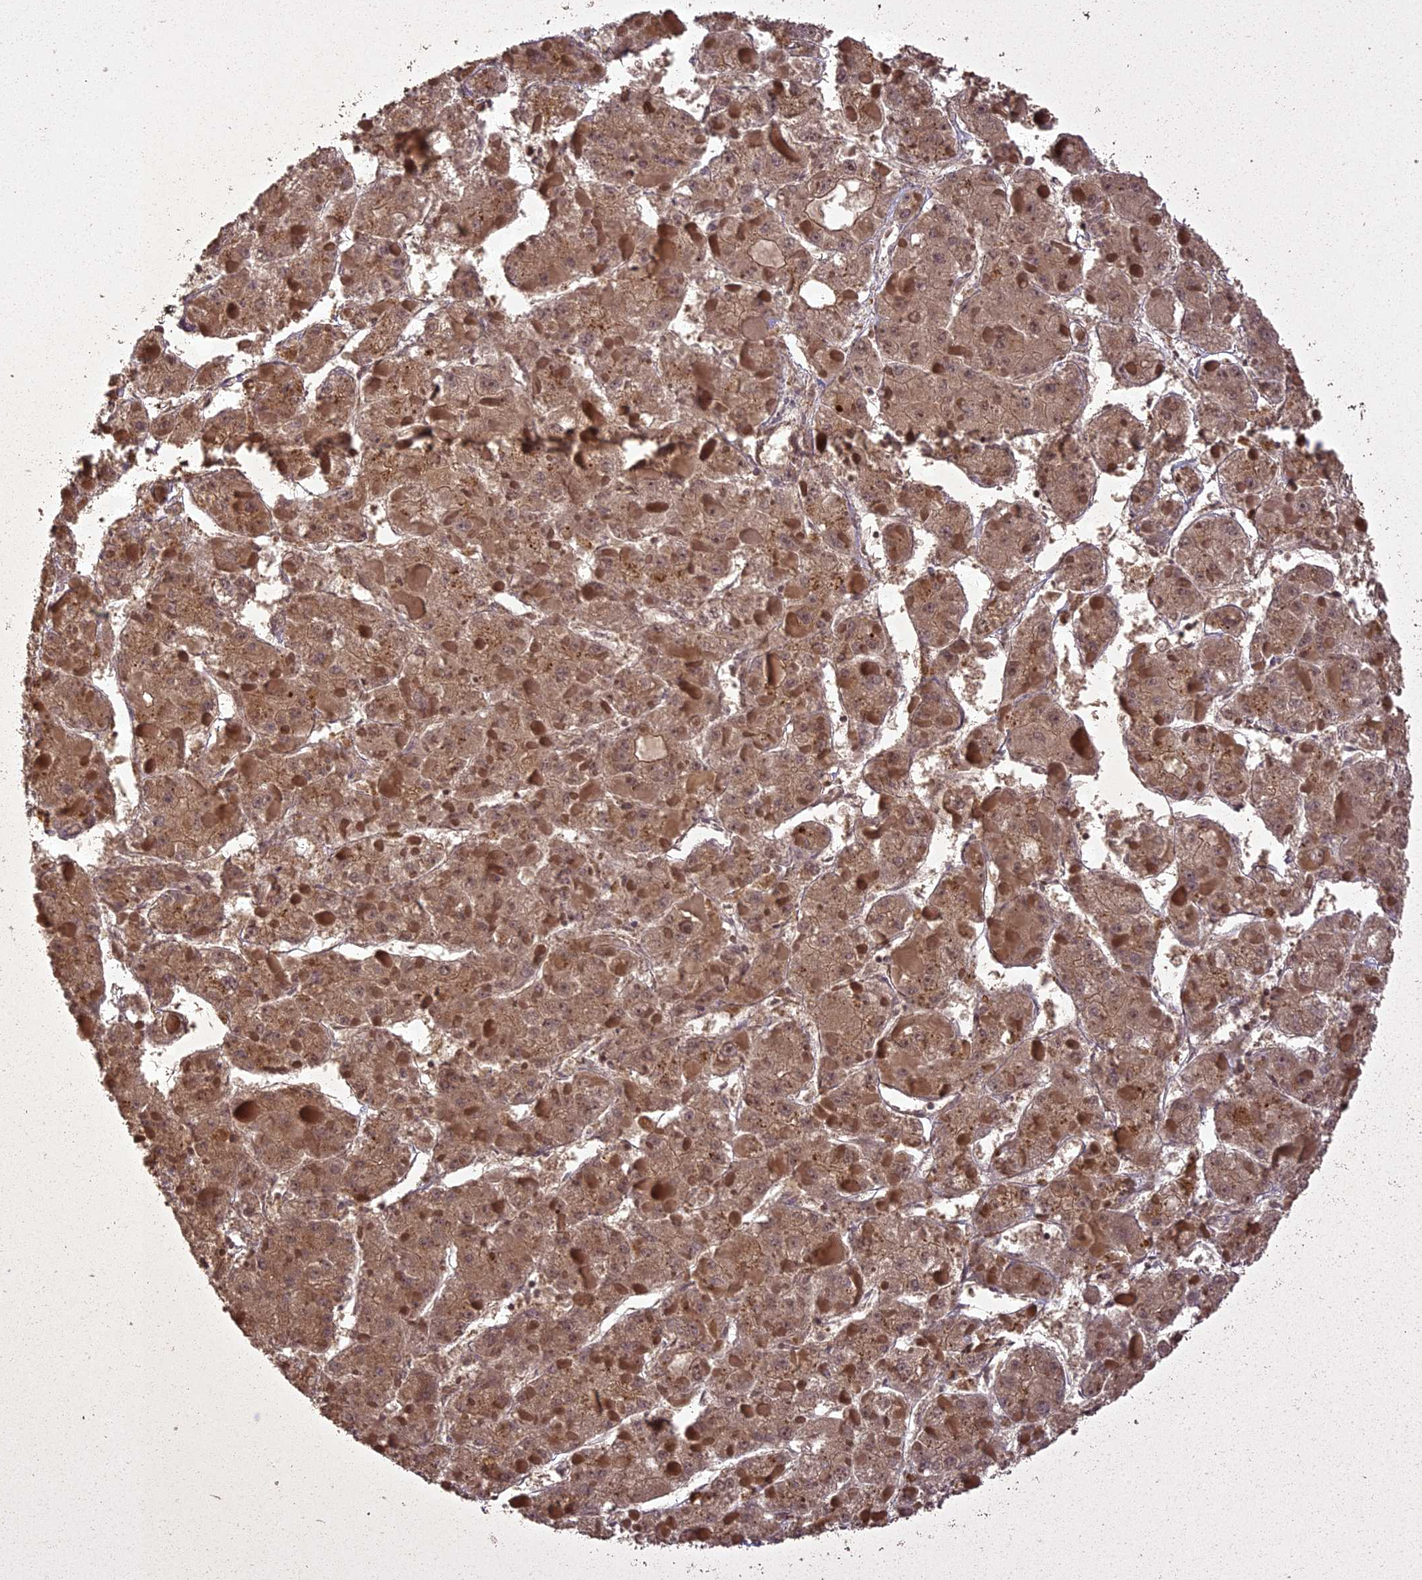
{"staining": {"intensity": "moderate", "quantity": ">75%", "location": "cytoplasmic/membranous"}, "tissue": "liver cancer", "cell_type": "Tumor cells", "image_type": "cancer", "snomed": [{"axis": "morphology", "description": "Carcinoma, Hepatocellular, NOS"}, {"axis": "topography", "description": "Liver"}], "caption": "Immunohistochemical staining of human liver cancer (hepatocellular carcinoma) exhibits medium levels of moderate cytoplasmic/membranous staining in about >75% of tumor cells. (DAB IHC with brightfield microscopy, high magnification).", "gene": "LIN37", "patient": {"sex": "female", "age": 73}}